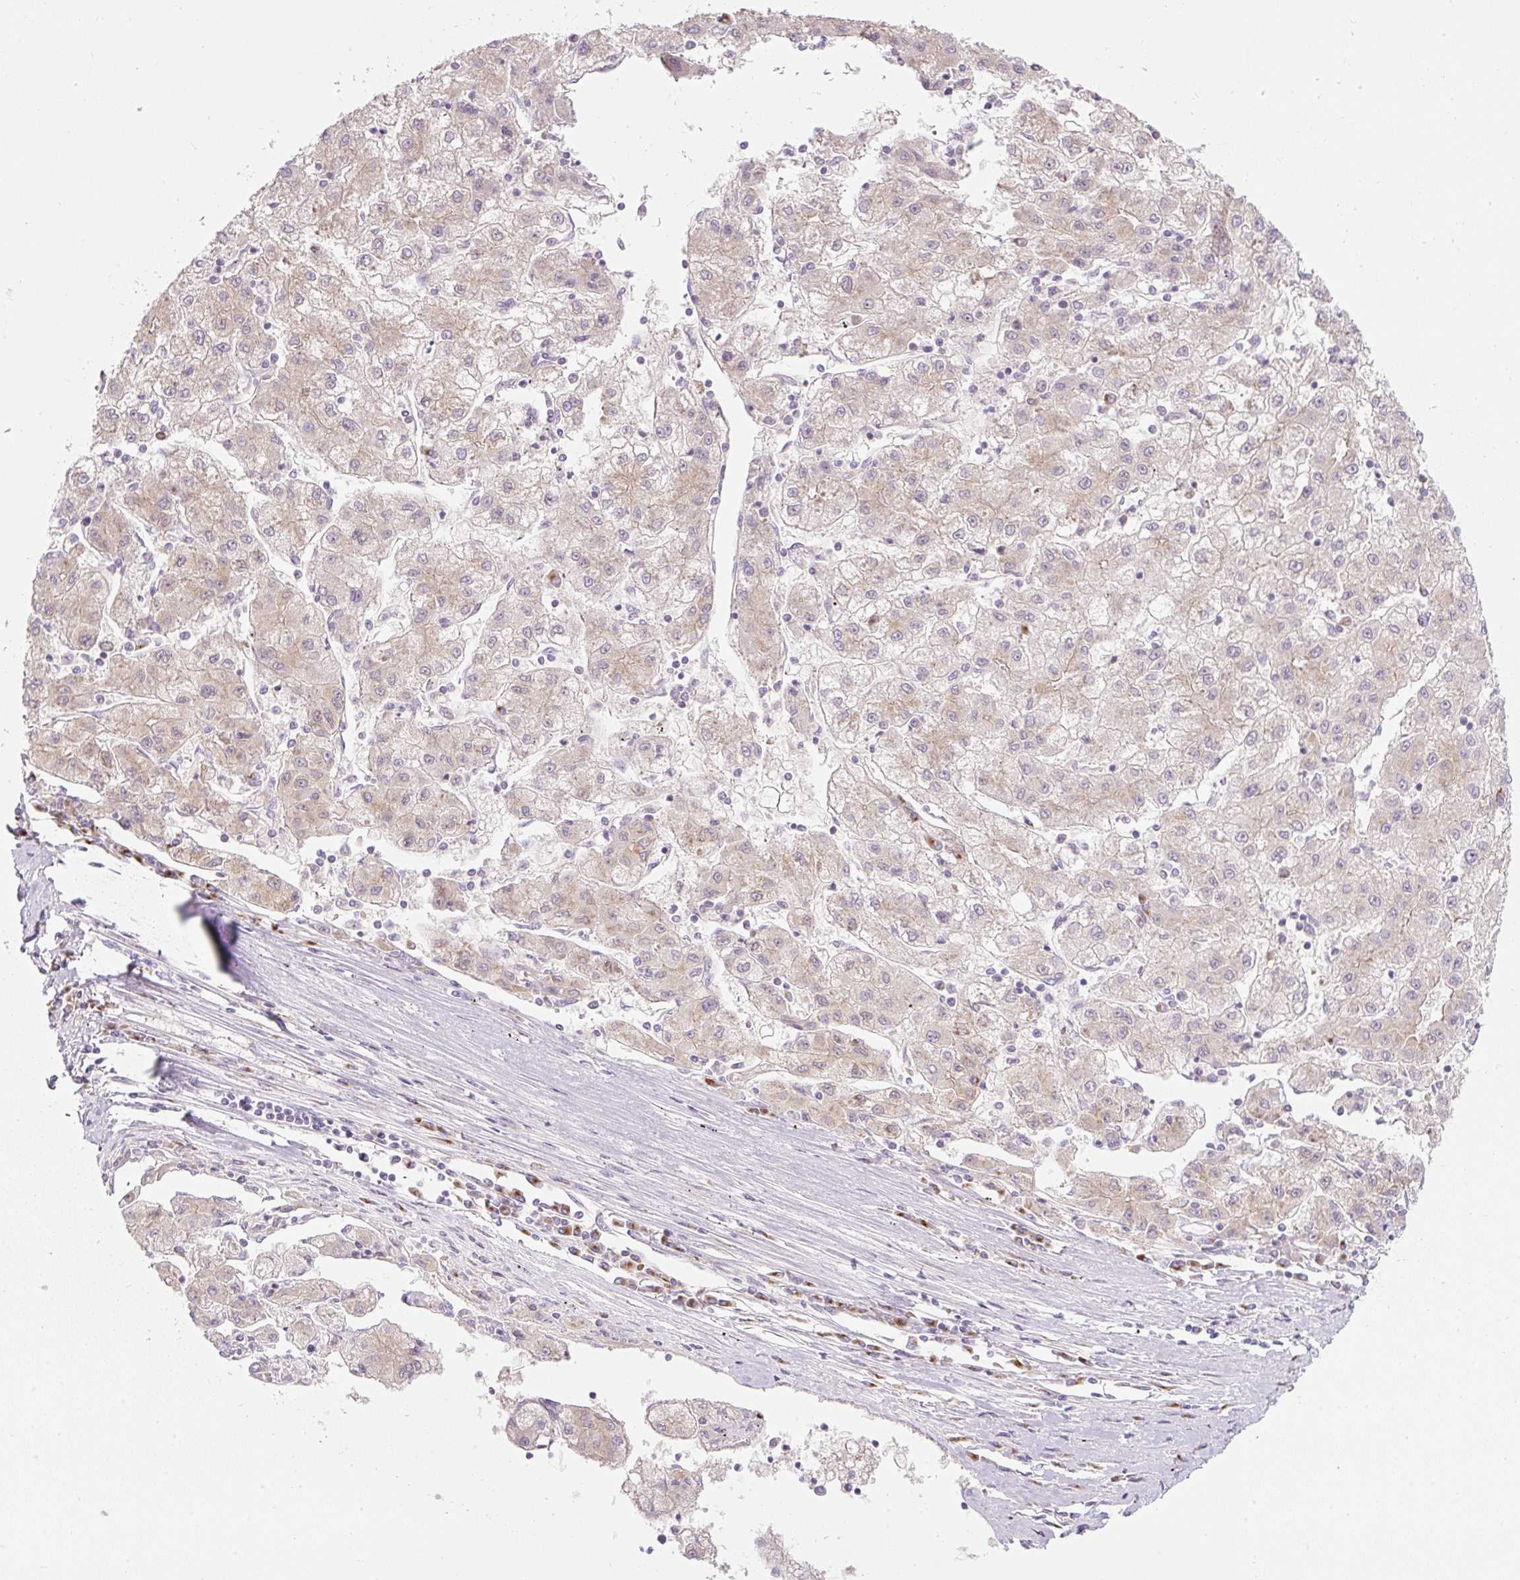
{"staining": {"intensity": "weak", "quantity": "25%-75%", "location": "cytoplasmic/membranous"}, "tissue": "liver cancer", "cell_type": "Tumor cells", "image_type": "cancer", "snomed": [{"axis": "morphology", "description": "Carcinoma, Hepatocellular, NOS"}, {"axis": "topography", "description": "Liver"}], "caption": "Immunohistochemistry histopathology image of liver hepatocellular carcinoma stained for a protein (brown), which reveals low levels of weak cytoplasmic/membranous staining in about 25%-75% of tumor cells.", "gene": "MLX", "patient": {"sex": "male", "age": 72}}